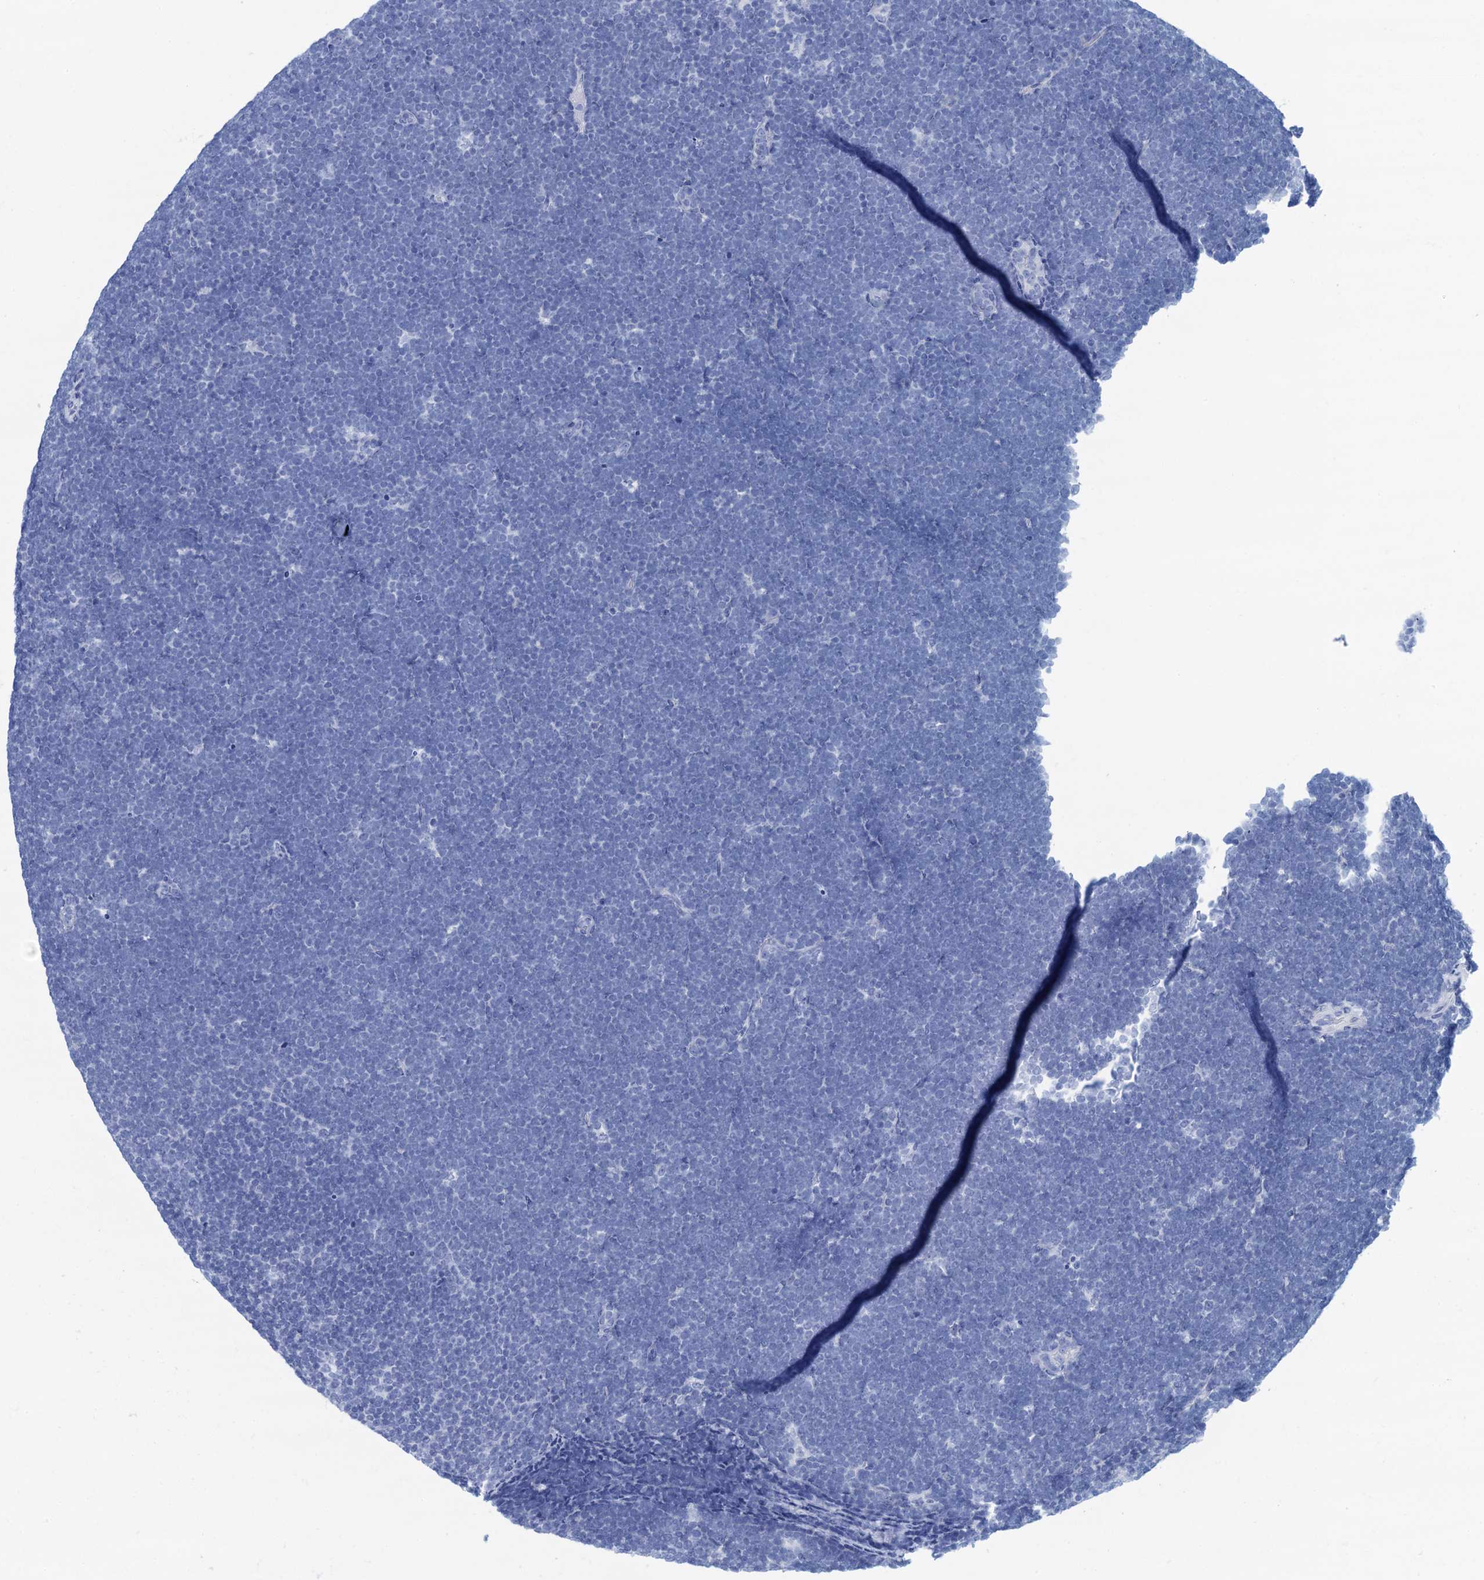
{"staining": {"intensity": "negative", "quantity": "none", "location": "none"}, "tissue": "lymphoma", "cell_type": "Tumor cells", "image_type": "cancer", "snomed": [{"axis": "morphology", "description": "Malignant lymphoma, non-Hodgkin's type, High grade"}, {"axis": "topography", "description": "Lymph node"}], "caption": "Immunohistochemical staining of malignant lymphoma, non-Hodgkin's type (high-grade) shows no significant staining in tumor cells.", "gene": "CABYR", "patient": {"sex": "male", "age": 13}}